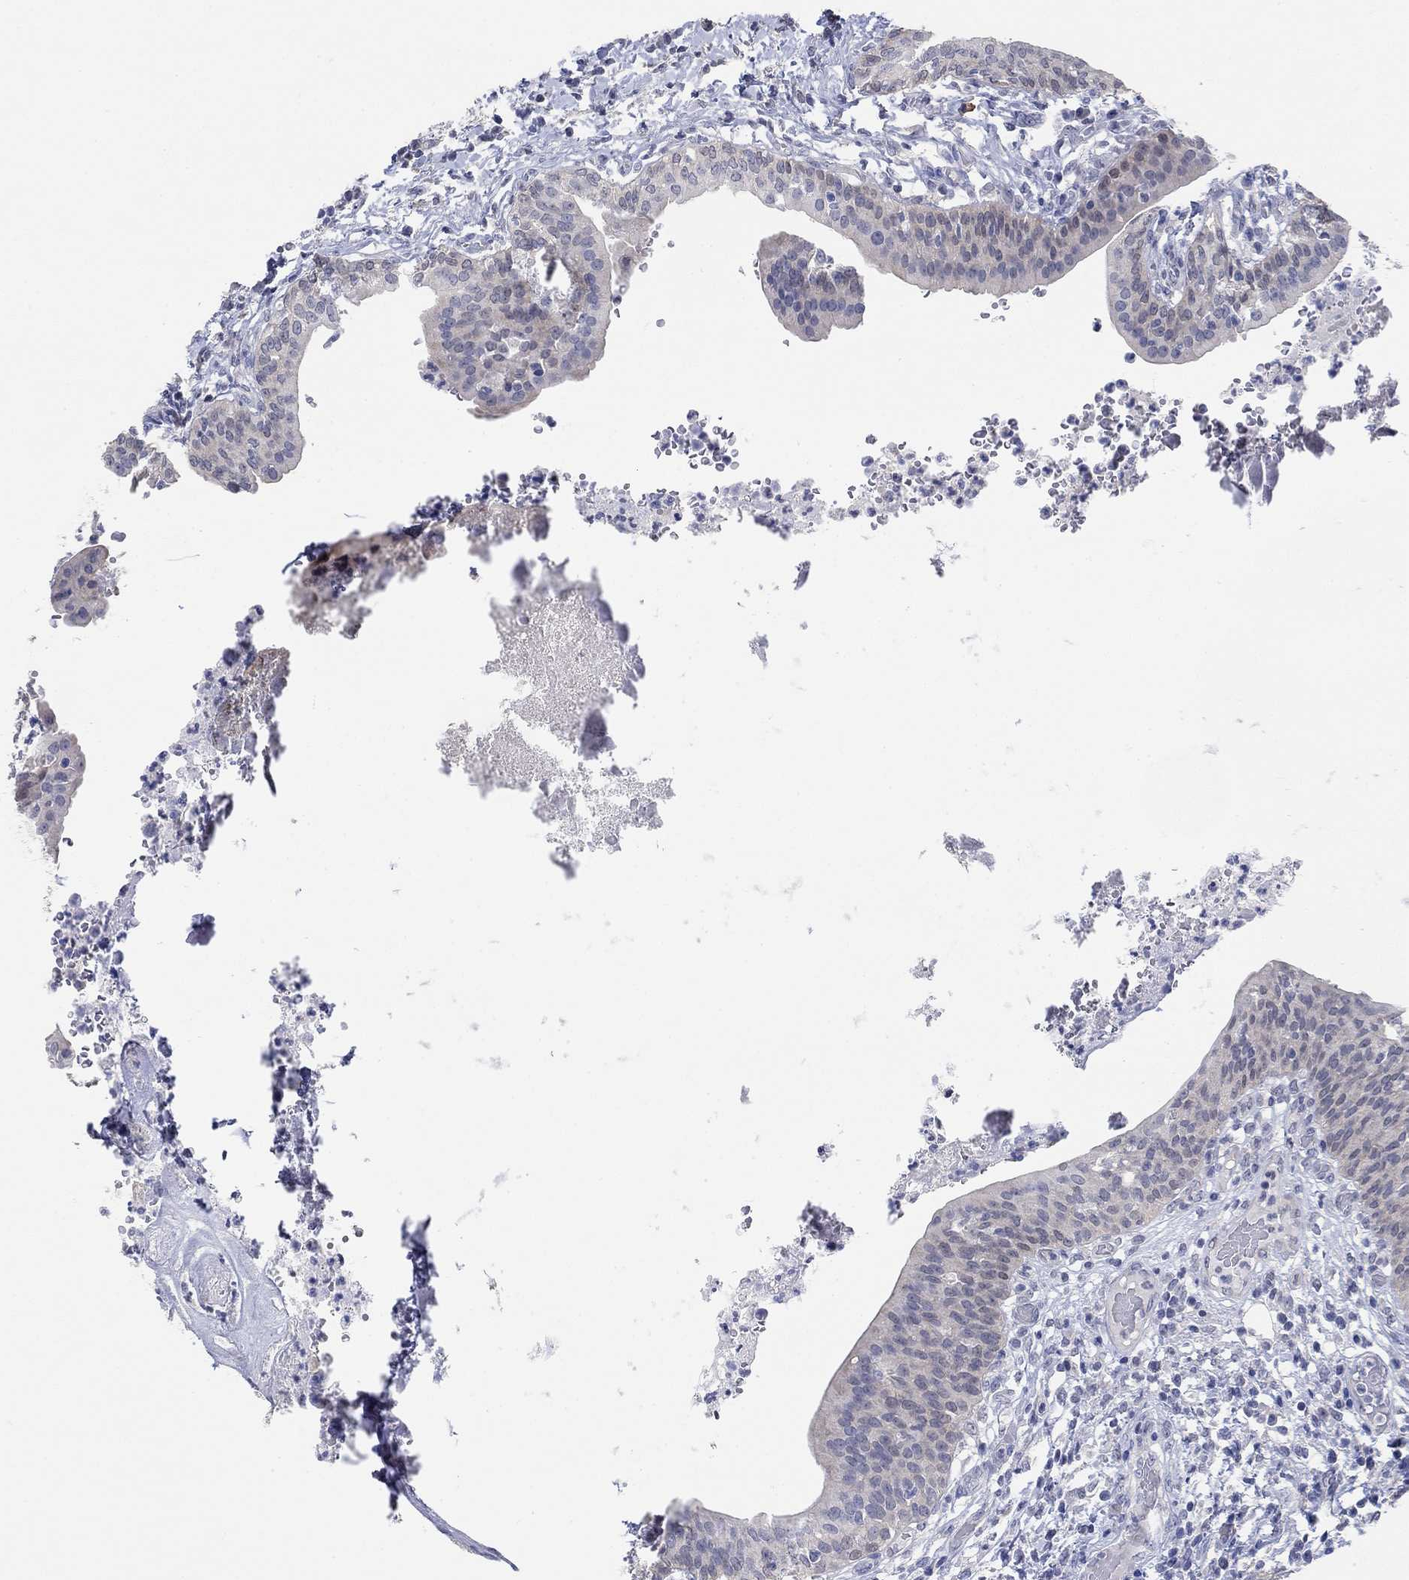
{"staining": {"intensity": "negative", "quantity": "none", "location": "none"}, "tissue": "urinary bladder", "cell_type": "Urothelial cells", "image_type": "normal", "snomed": [{"axis": "morphology", "description": "Normal tissue, NOS"}, {"axis": "topography", "description": "Urinary bladder"}], "caption": "Immunohistochemistry (IHC) of benign human urinary bladder displays no positivity in urothelial cells. (DAB (3,3'-diaminobenzidine) IHC, high magnification).", "gene": "PNMA5", "patient": {"sex": "male", "age": 66}}